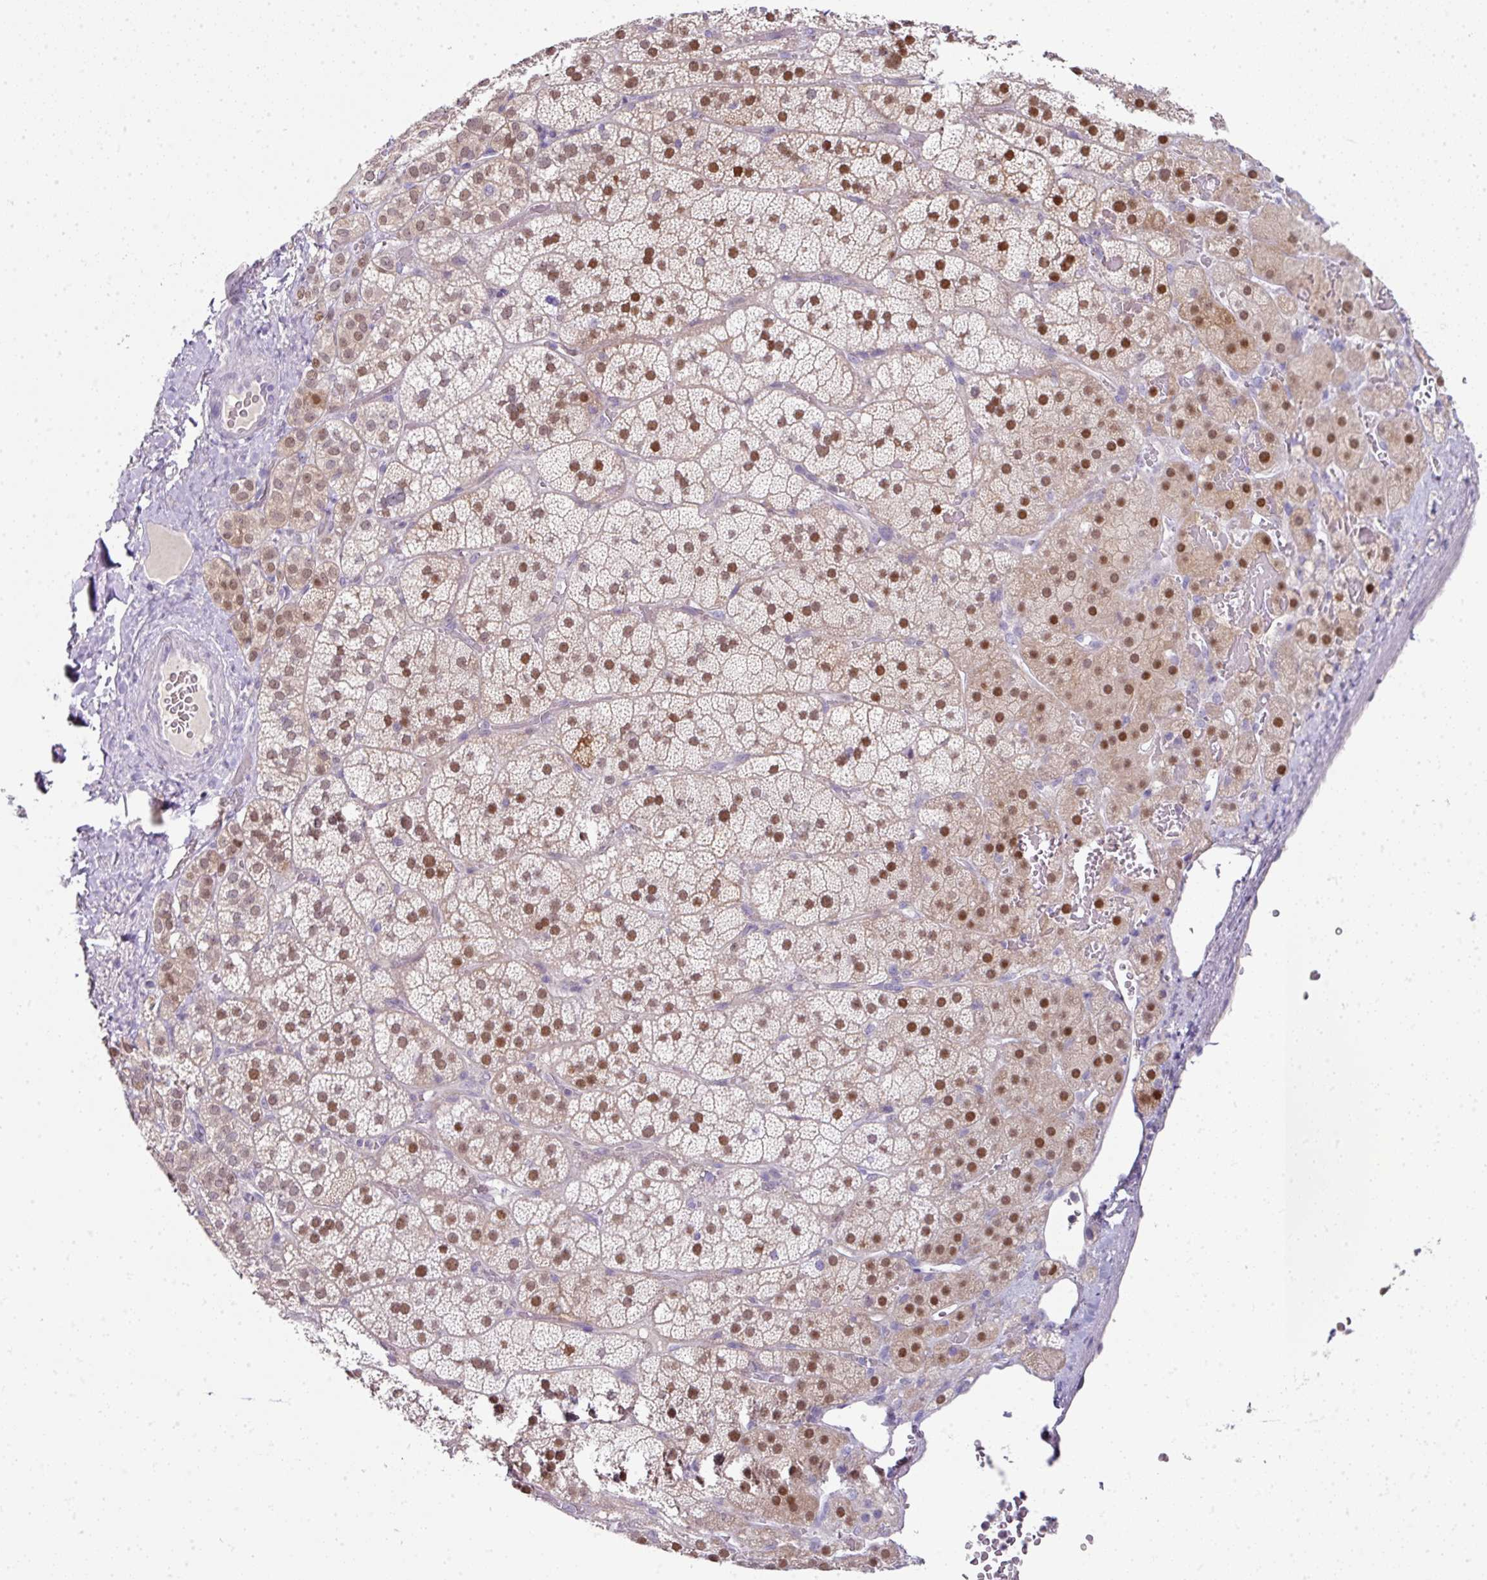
{"staining": {"intensity": "moderate", "quantity": ">75%", "location": "cytoplasmic/membranous,nuclear"}, "tissue": "adrenal gland", "cell_type": "Glandular cells", "image_type": "normal", "snomed": [{"axis": "morphology", "description": "Normal tissue, NOS"}, {"axis": "topography", "description": "Adrenal gland"}], "caption": "Immunohistochemistry (IHC) staining of benign adrenal gland, which demonstrates medium levels of moderate cytoplasmic/membranous,nuclear positivity in approximately >75% of glandular cells indicating moderate cytoplasmic/membranous,nuclear protein expression. The staining was performed using DAB (brown) for protein detection and nuclei were counterstained in hematoxylin (blue).", "gene": "ANKRD18A", "patient": {"sex": "male", "age": 57}}